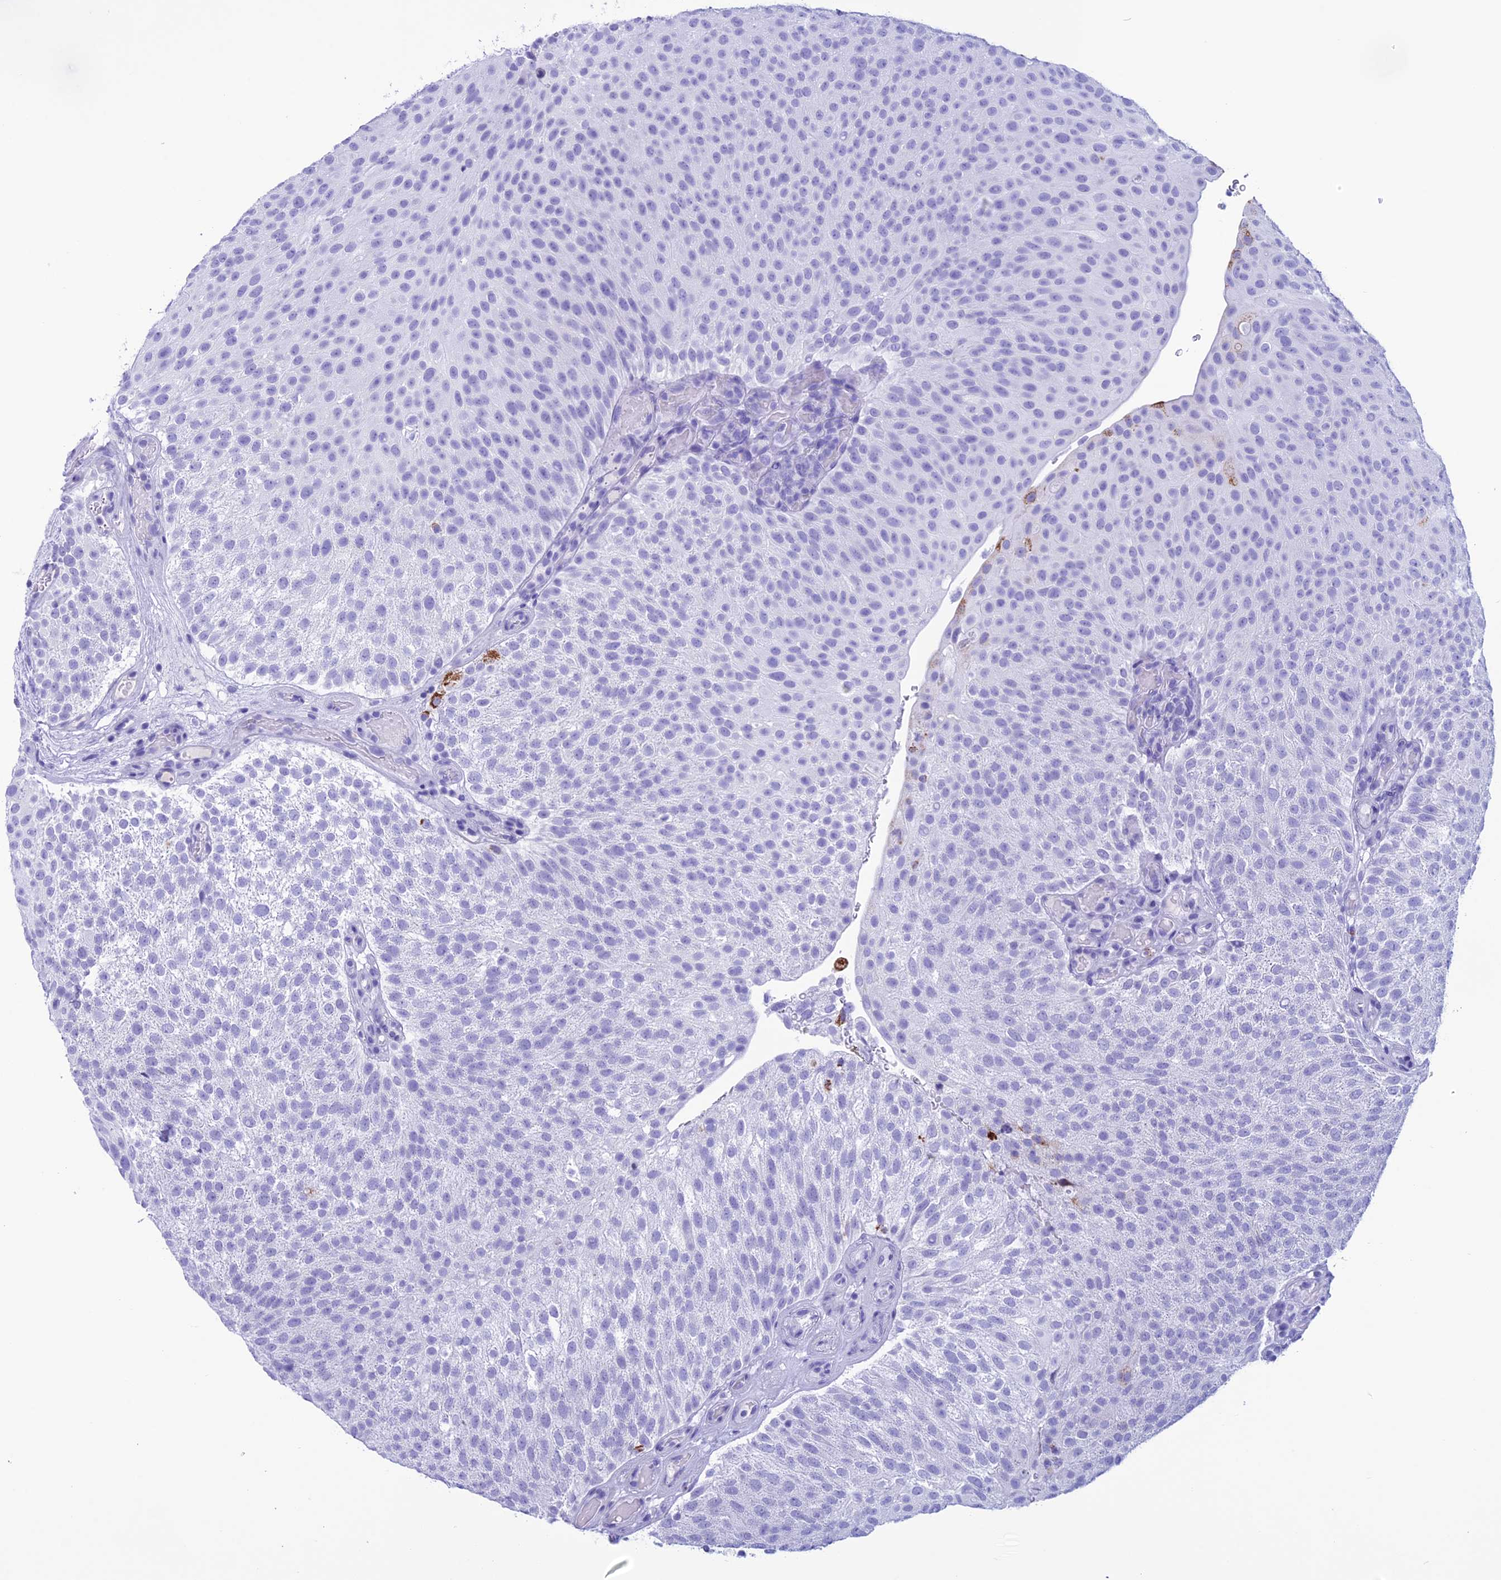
{"staining": {"intensity": "strong", "quantity": "<25%", "location": "cytoplasmic/membranous"}, "tissue": "urothelial cancer", "cell_type": "Tumor cells", "image_type": "cancer", "snomed": [{"axis": "morphology", "description": "Urothelial carcinoma, Low grade"}, {"axis": "topography", "description": "Urinary bladder"}], "caption": "Protein analysis of urothelial carcinoma (low-grade) tissue reveals strong cytoplasmic/membranous expression in approximately <25% of tumor cells.", "gene": "TRAM1L1", "patient": {"sex": "male", "age": 78}}